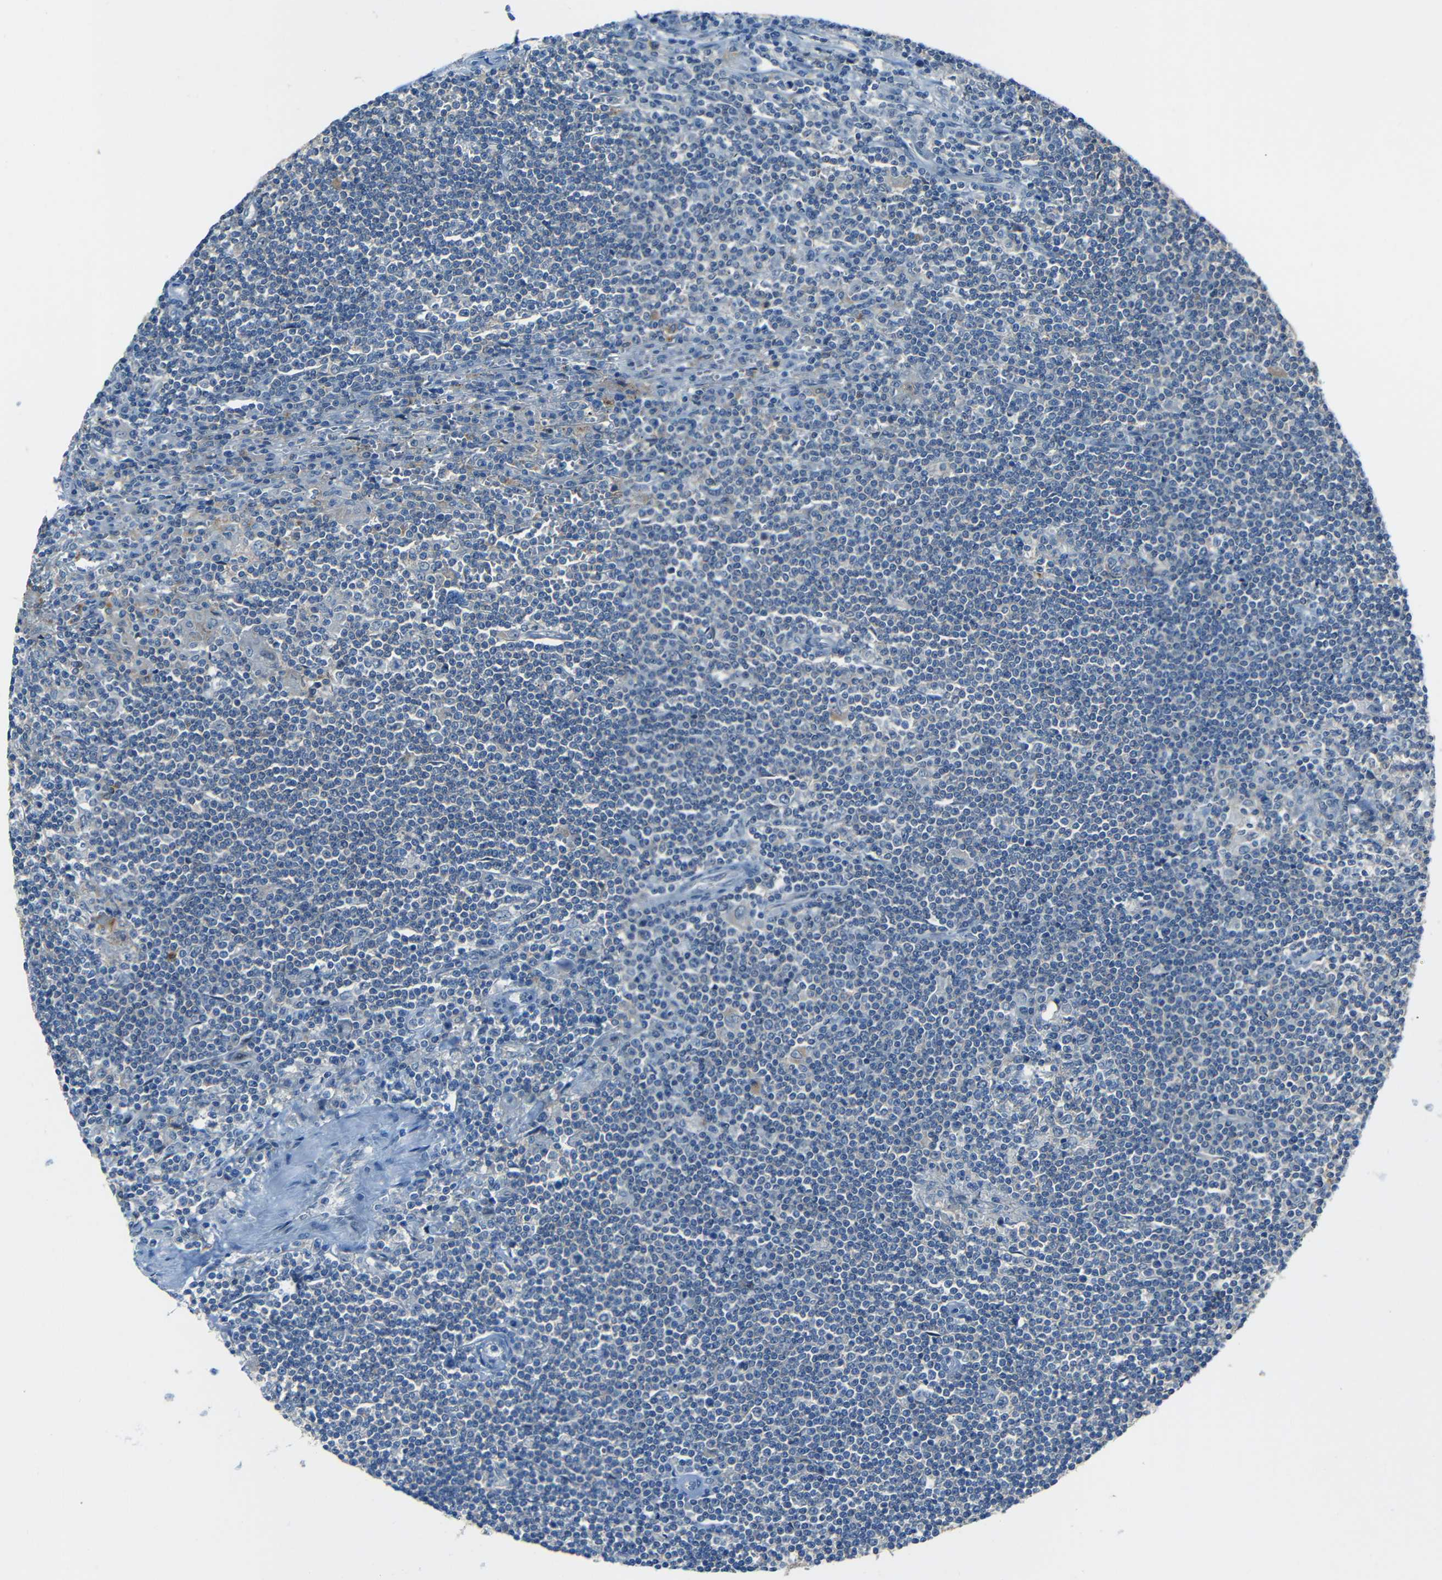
{"staining": {"intensity": "strong", "quantity": "<25%", "location": "cytoplasmic/membranous"}, "tissue": "lymphoma", "cell_type": "Tumor cells", "image_type": "cancer", "snomed": [{"axis": "morphology", "description": "Malignant lymphoma, non-Hodgkin's type, Low grade"}, {"axis": "topography", "description": "Spleen"}], "caption": "Immunohistochemistry image of neoplastic tissue: human lymphoma stained using immunohistochemistry (IHC) demonstrates medium levels of strong protein expression localized specifically in the cytoplasmic/membranous of tumor cells, appearing as a cytoplasmic/membranous brown color.", "gene": "DNAJC5", "patient": {"sex": "male", "age": 76}}